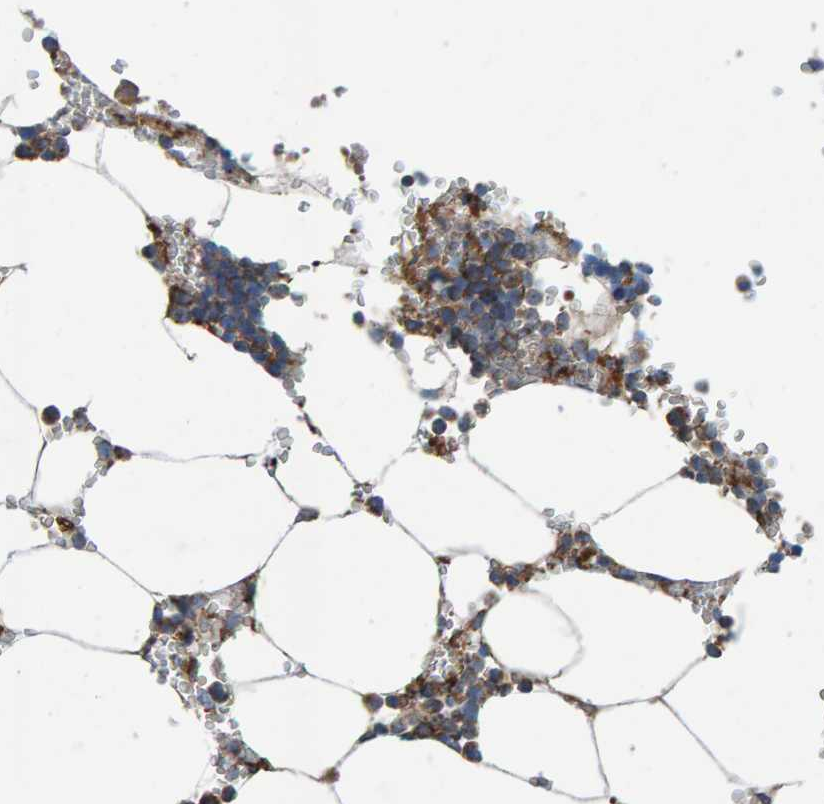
{"staining": {"intensity": "moderate", "quantity": "25%-75%", "location": "cytoplasmic/membranous"}, "tissue": "bone marrow", "cell_type": "Hematopoietic cells", "image_type": "normal", "snomed": [{"axis": "morphology", "description": "Normal tissue, NOS"}, {"axis": "topography", "description": "Bone marrow"}], "caption": "A brown stain highlights moderate cytoplasmic/membranous staining of a protein in hematopoietic cells of normal human bone marrow. (DAB (3,3'-diaminobenzidine) IHC, brown staining for protein, blue staining for nuclei).", "gene": "MKLN1", "patient": {"sex": "male", "age": 70}}